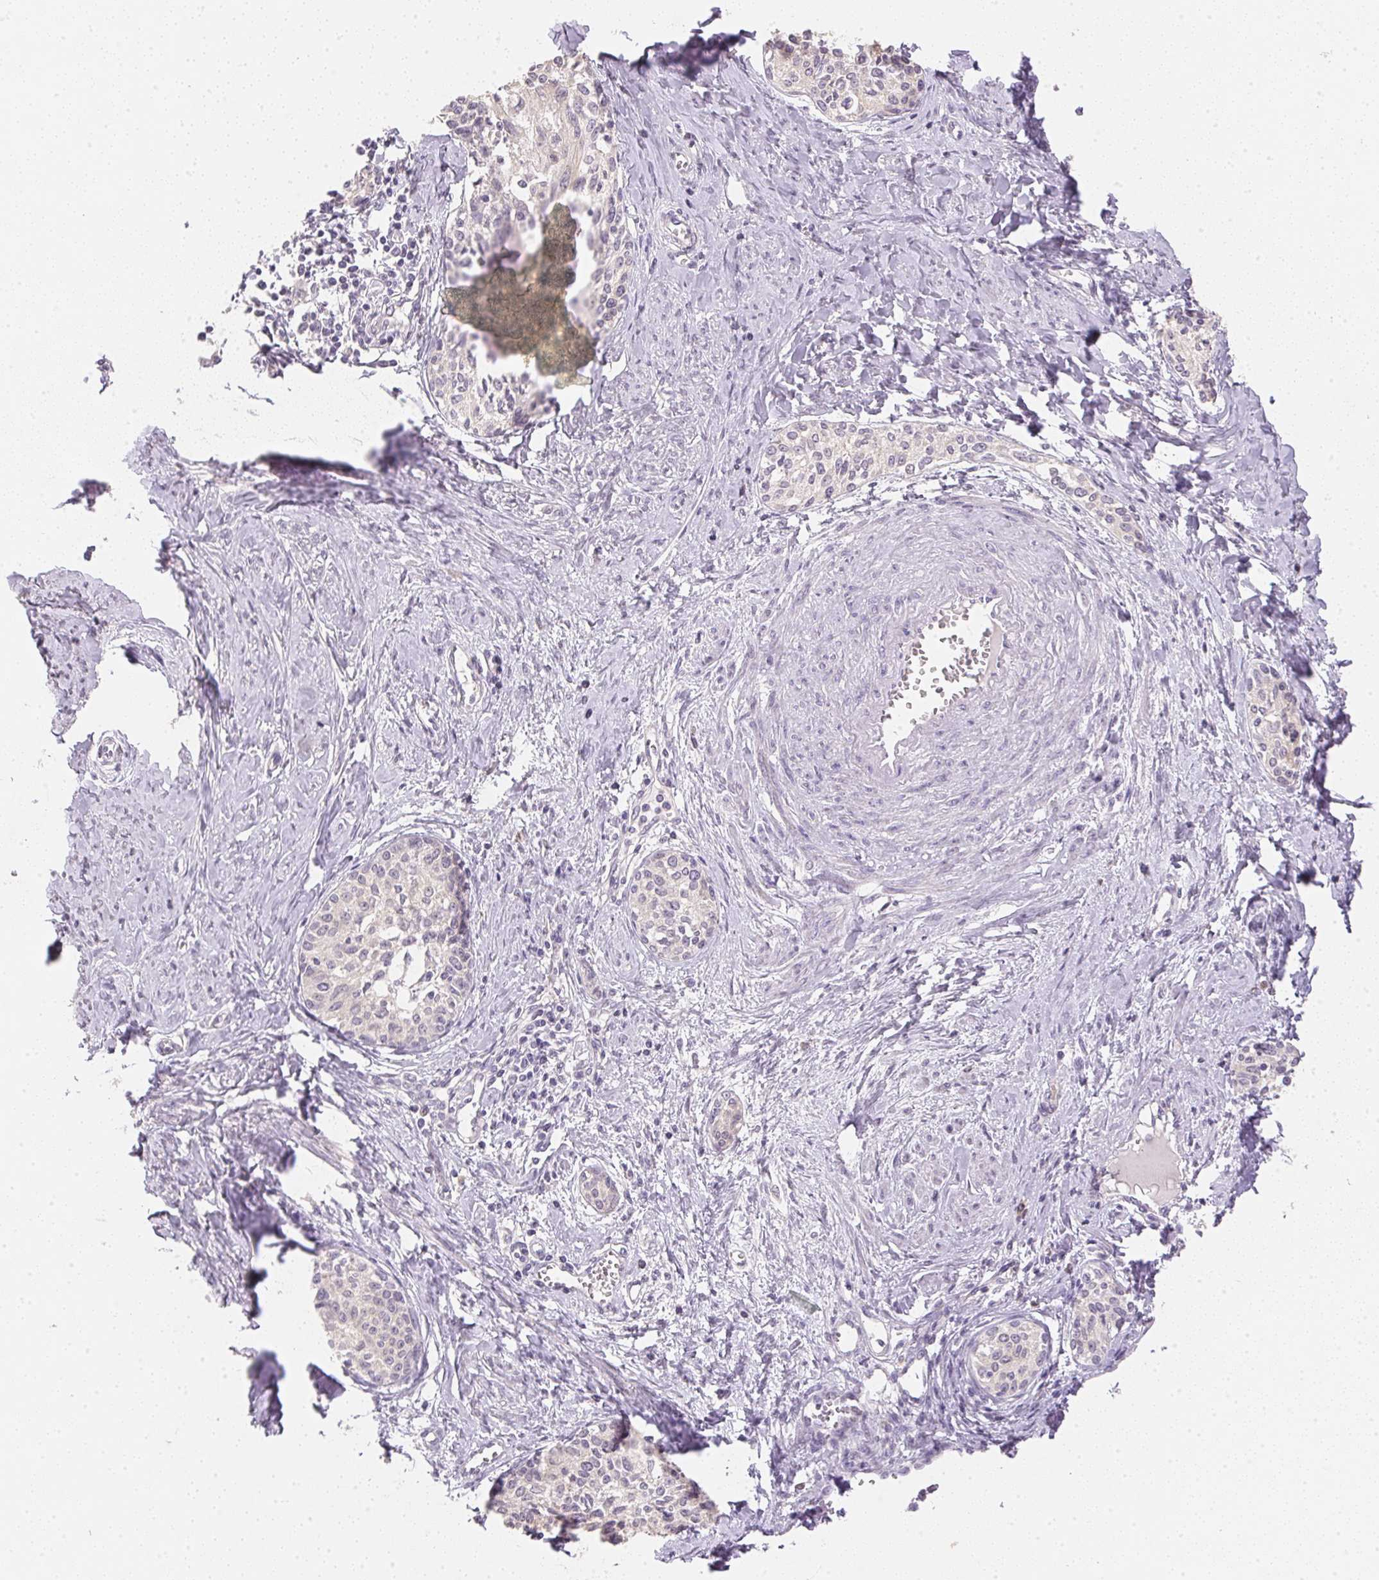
{"staining": {"intensity": "negative", "quantity": "none", "location": "none"}, "tissue": "cervical cancer", "cell_type": "Tumor cells", "image_type": "cancer", "snomed": [{"axis": "morphology", "description": "Squamous cell carcinoma, NOS"}, {"axis": "morphology", "description": "Adenocarcinoma, NOS"}, {"axis": "topography", "description": "Cervix"}], "caption": "Tumor cells are negative for brown protein staining in cervical cancer (adenocarcinoma).", "gene": "DHCR24", "patient": {"sex": "female", "age": 52}}